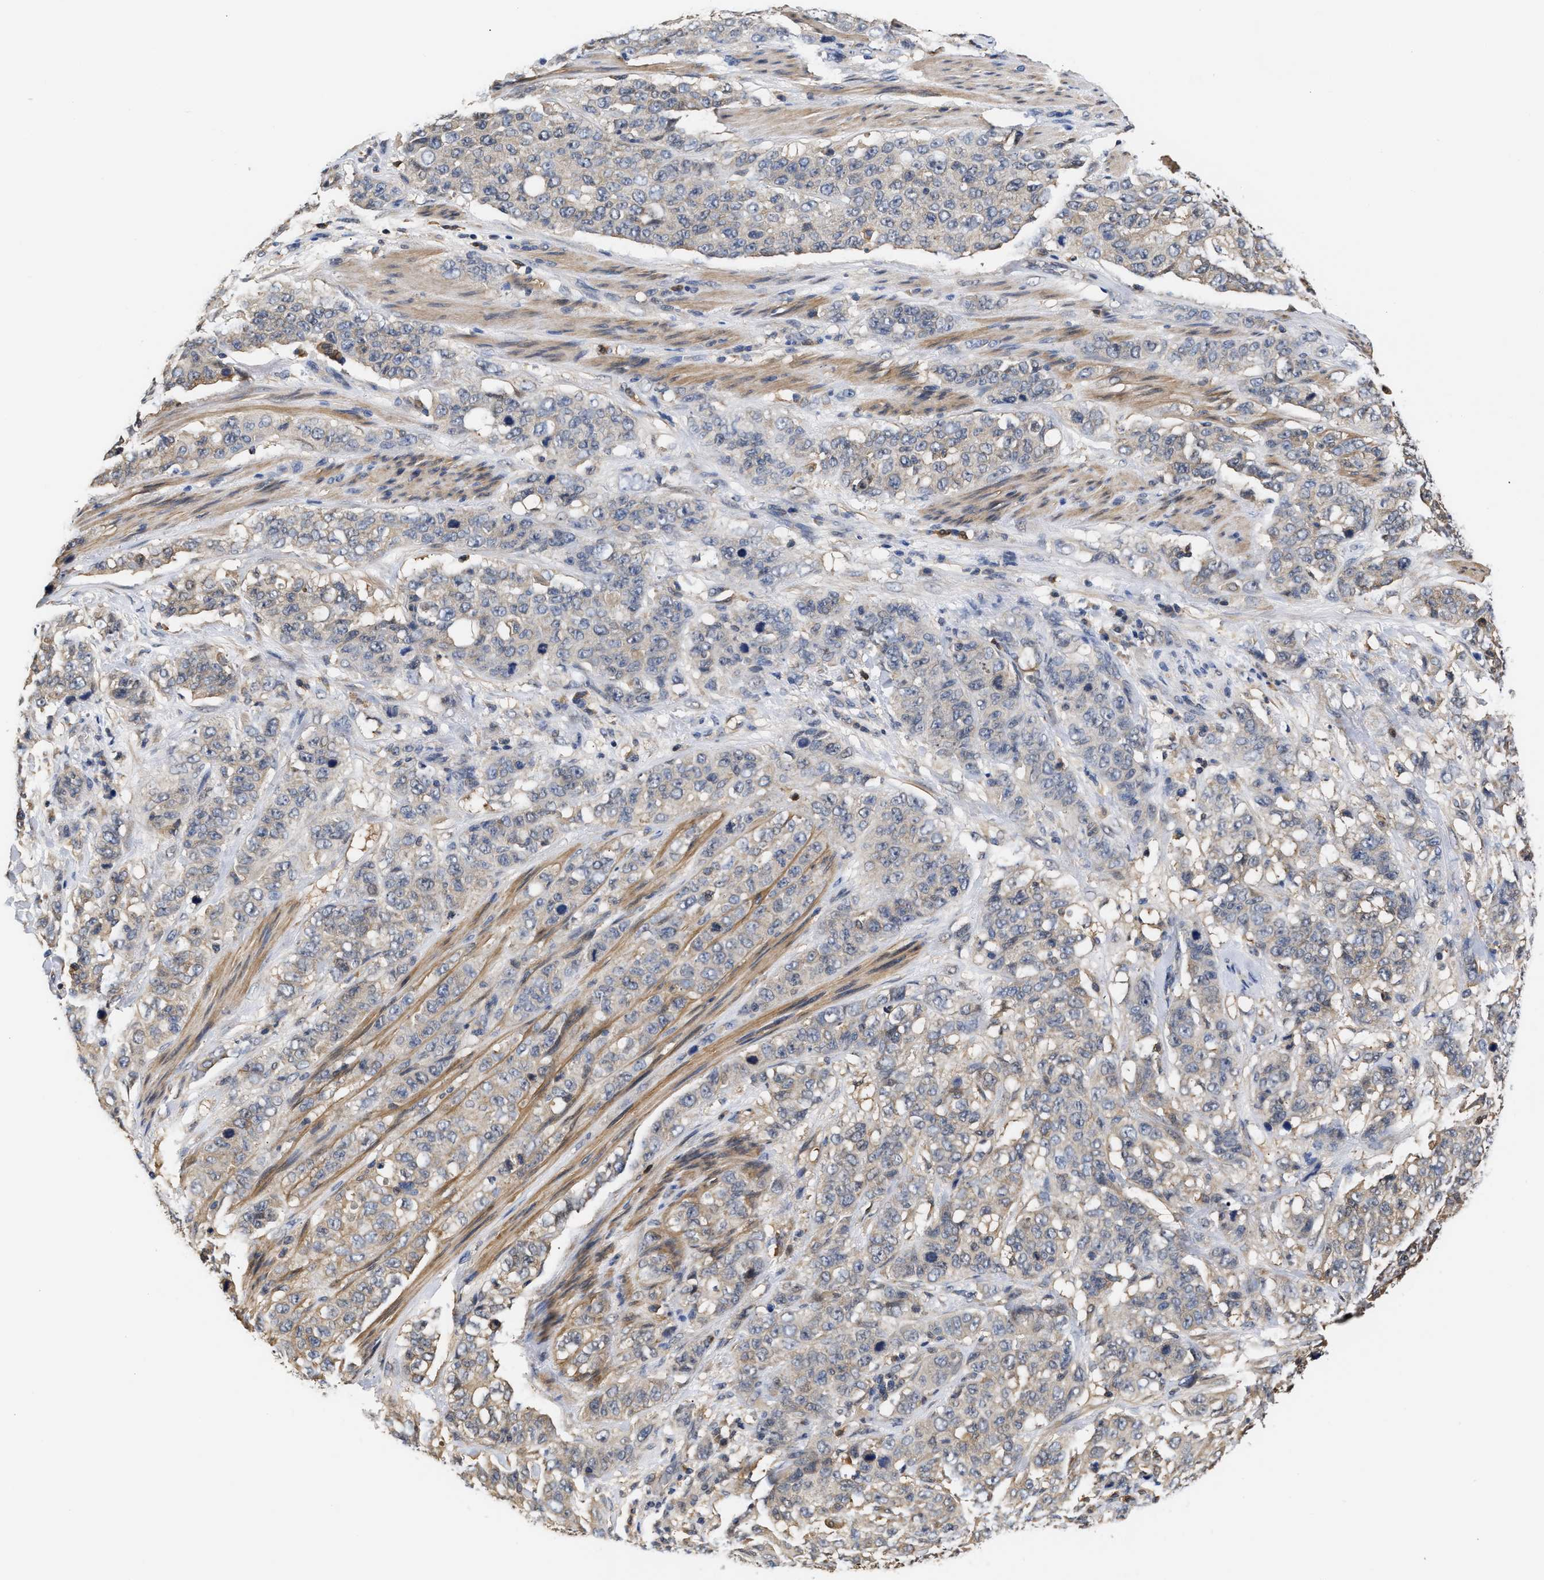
{"staining": {"intensity": "weak", "quantity": "<25%", "location": "cytoplasmic/membranous"}, "tissue": "stomach cancer", "cell_type": "Tumor cells", "image_type": "cancer", "snomed": [{"axis": "morphology", "description": "Adenocarcinoma, NOS"}, {"axis": "topography", "description": "Stomach"}], "caption": "High power microscopy histopathology image of an immunohistochemistry photomicrograph of stomach adenocarcinoma, revealing no significant positivity in tumor cells.", "gene": "KLHDC1", "patient": {"sex": "male", "age": 48}}